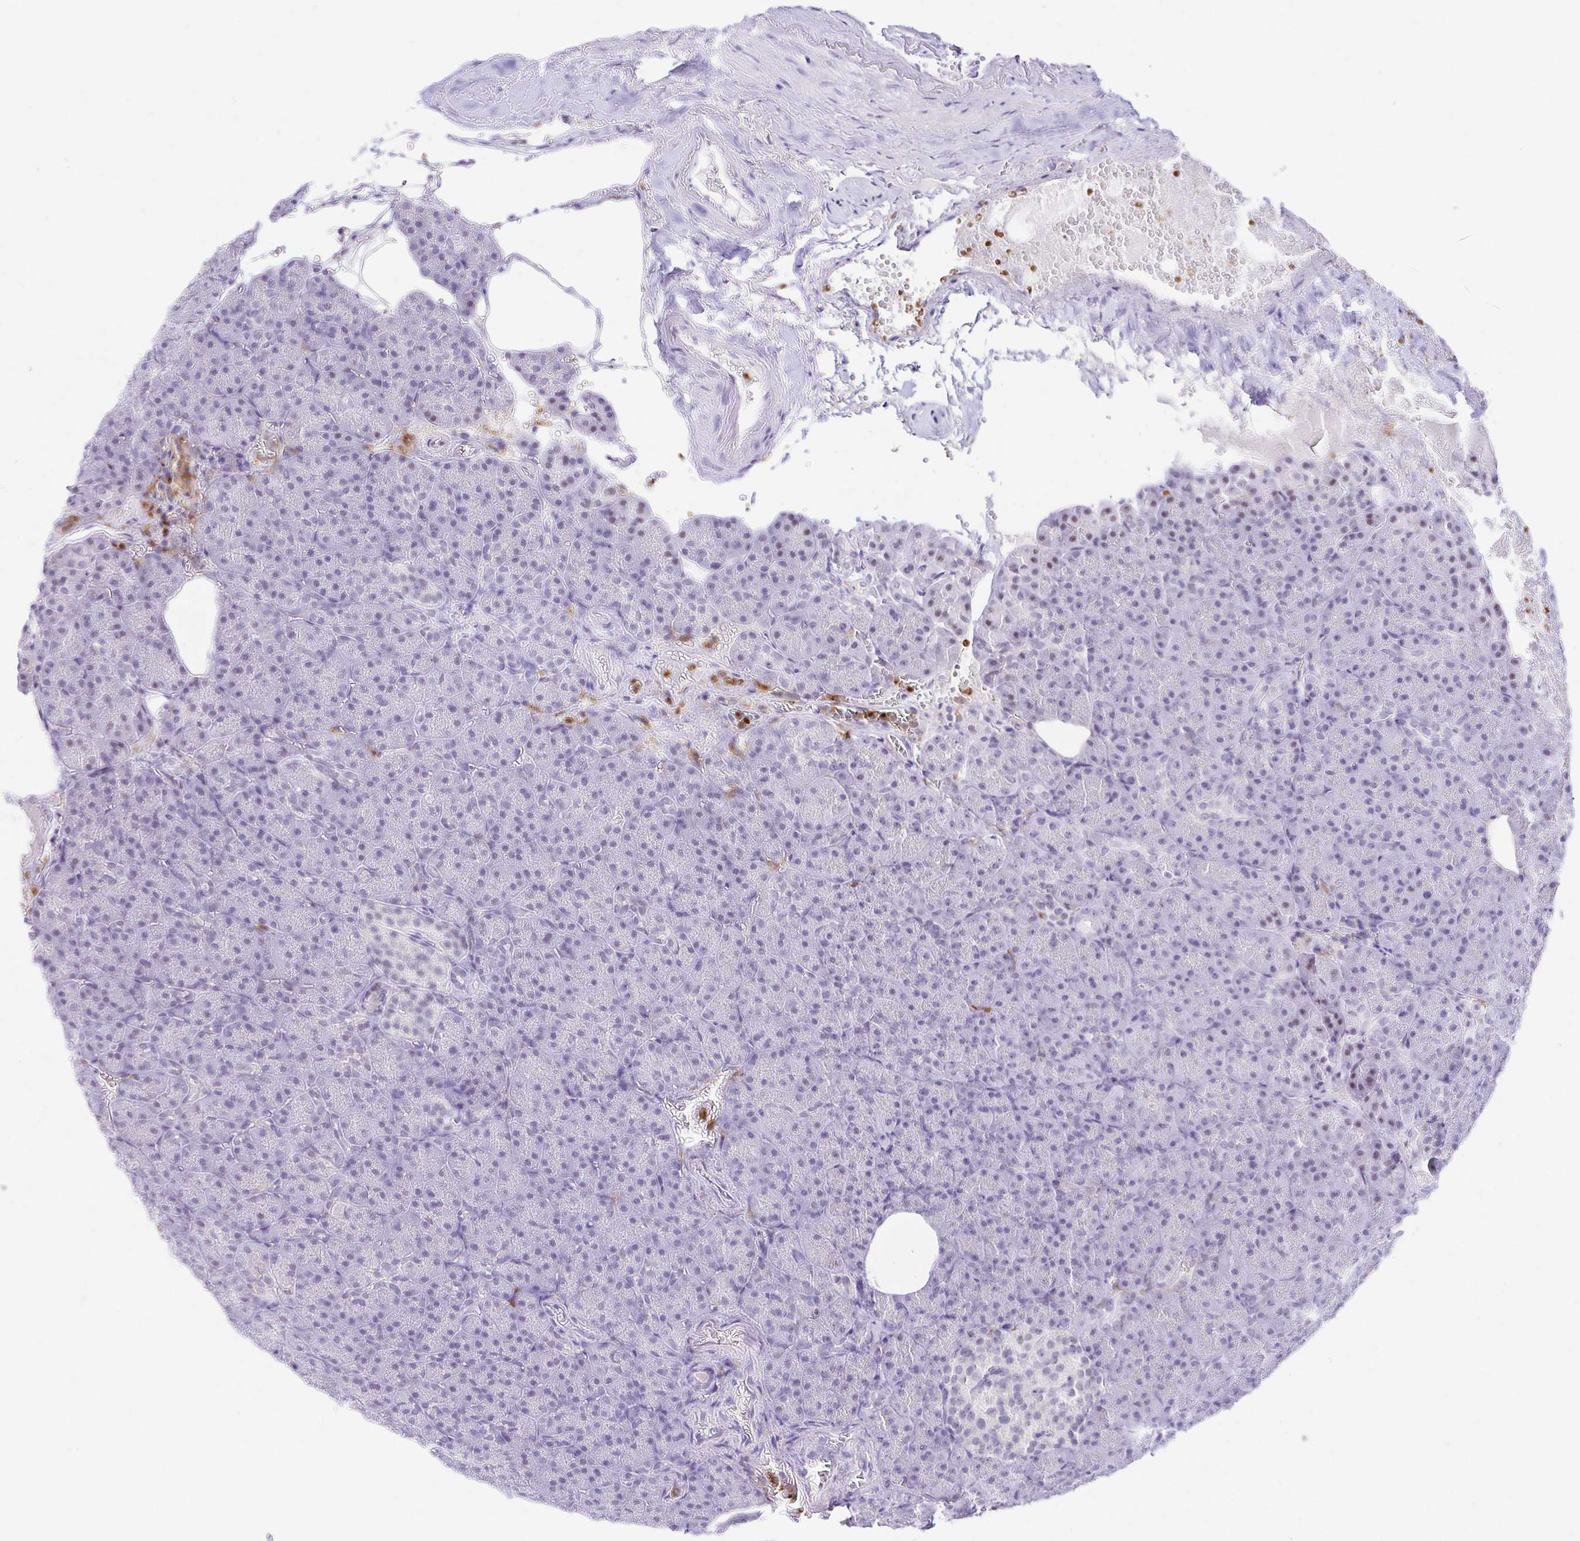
{"staining": {"intensity": "negative", "quantity": "none", "location": "none"}, "tissue": "pancreas", "cell_type": "Exocrine glandular cells", "image_type": "normal", "snomed": [{"axis": "morphology", "description": "Normal tissue, NOS"}, {"axis": "topography", "description": "Pancreas"}], "caption": "The photomicrograph exhibits no significant positivity in exocrine glandular cells of pancreas. The staining is performed using DAB brown chromogen with nuclei counter-stained in using hematoxylin.", "gene": "CYBB", "patient": {"sex": "female", "age": 74}}